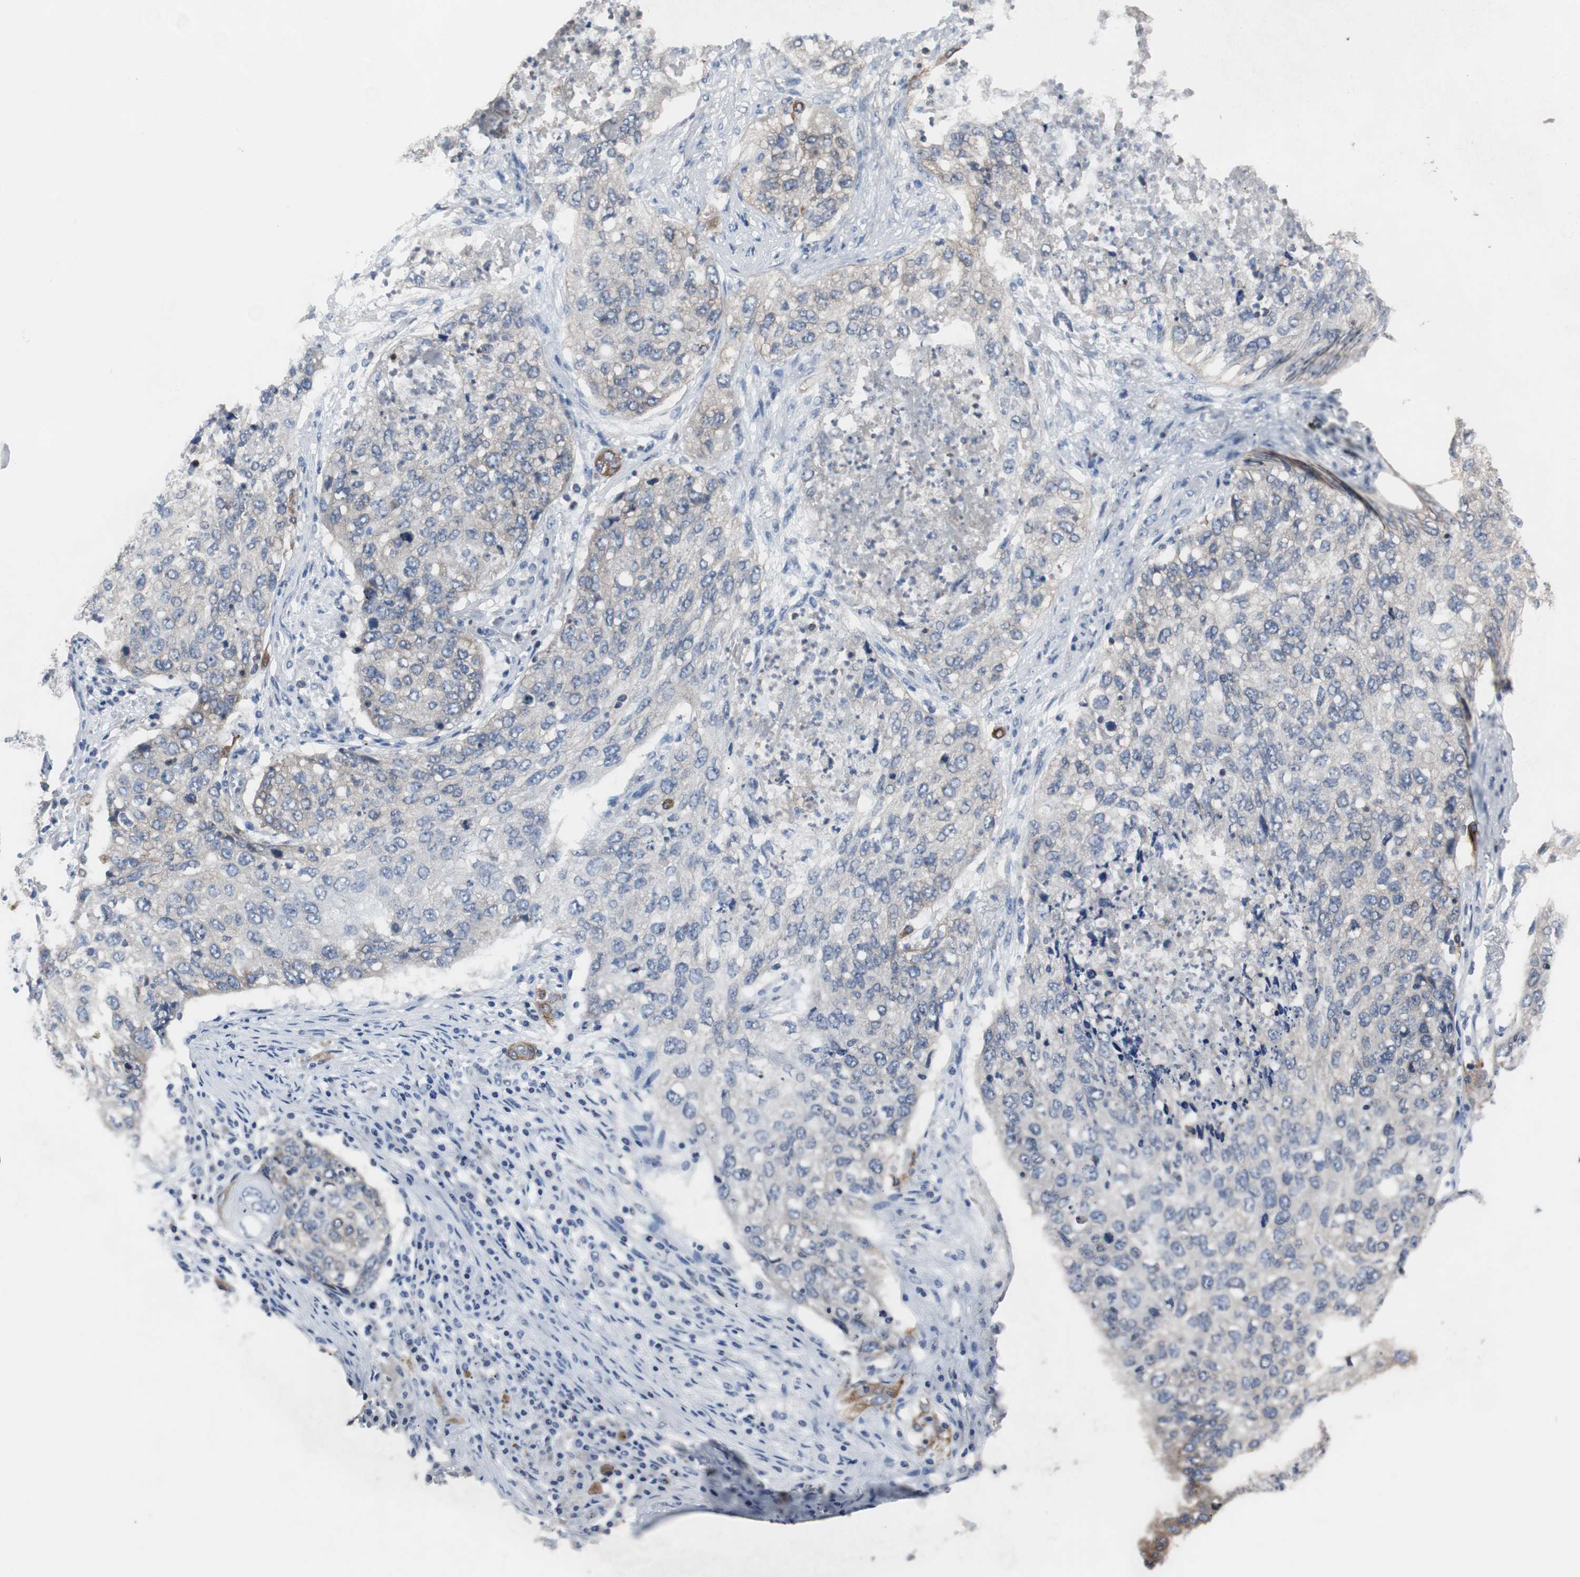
{"staining": {"intensity": "weak", "quantity": "25%-75%", "location": "cytoplasmic/membranous"}, "tissue": "lung cancer", "cell_type": "Tumor cells", "image_type": "cancer", "snomed": [{"axis": "morphology", "description": "Squamous cell carcinoma, NOS"}, {"axis": "topography", "description": "Lung"}], "caption": "Lung squamous cell carcinoma stained with immunohistochemistry shows weak cytoplasmic/membranous staining in about 25%-75% of tumor cells.", "gene": "USP10", "patient": {"sex": "female", "age": 63}}